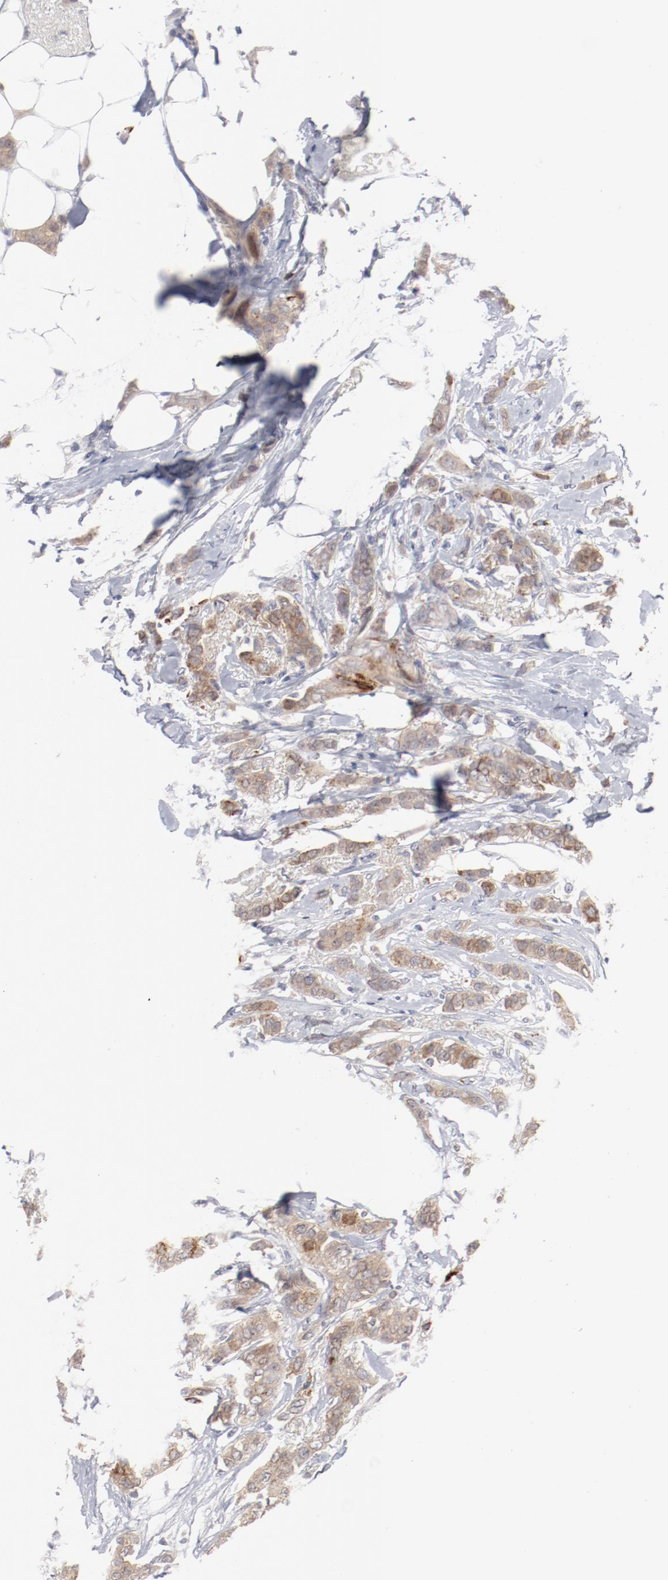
{"staining": {"intensity": "moderate", "quantity": "25%-75%", "location": "cytoplasmic/membranous"}, "tissue": "breast cancer", "cell_type": "Tumor cells", "image_type": "cancer", "snomed": [{"axis": "morphology", "description": "Lobular carcinoma"}, {"axis": "topography", "description": "Breast"}], "caption": "Immunohistochemical staining of human breast cancer exhibits moderate cytoplasmic/membranous protein expression in approximately 25%-75% of tumor cells.", "gene": "SH3BGR", "patient": {"sex": "female", "age": 55}}